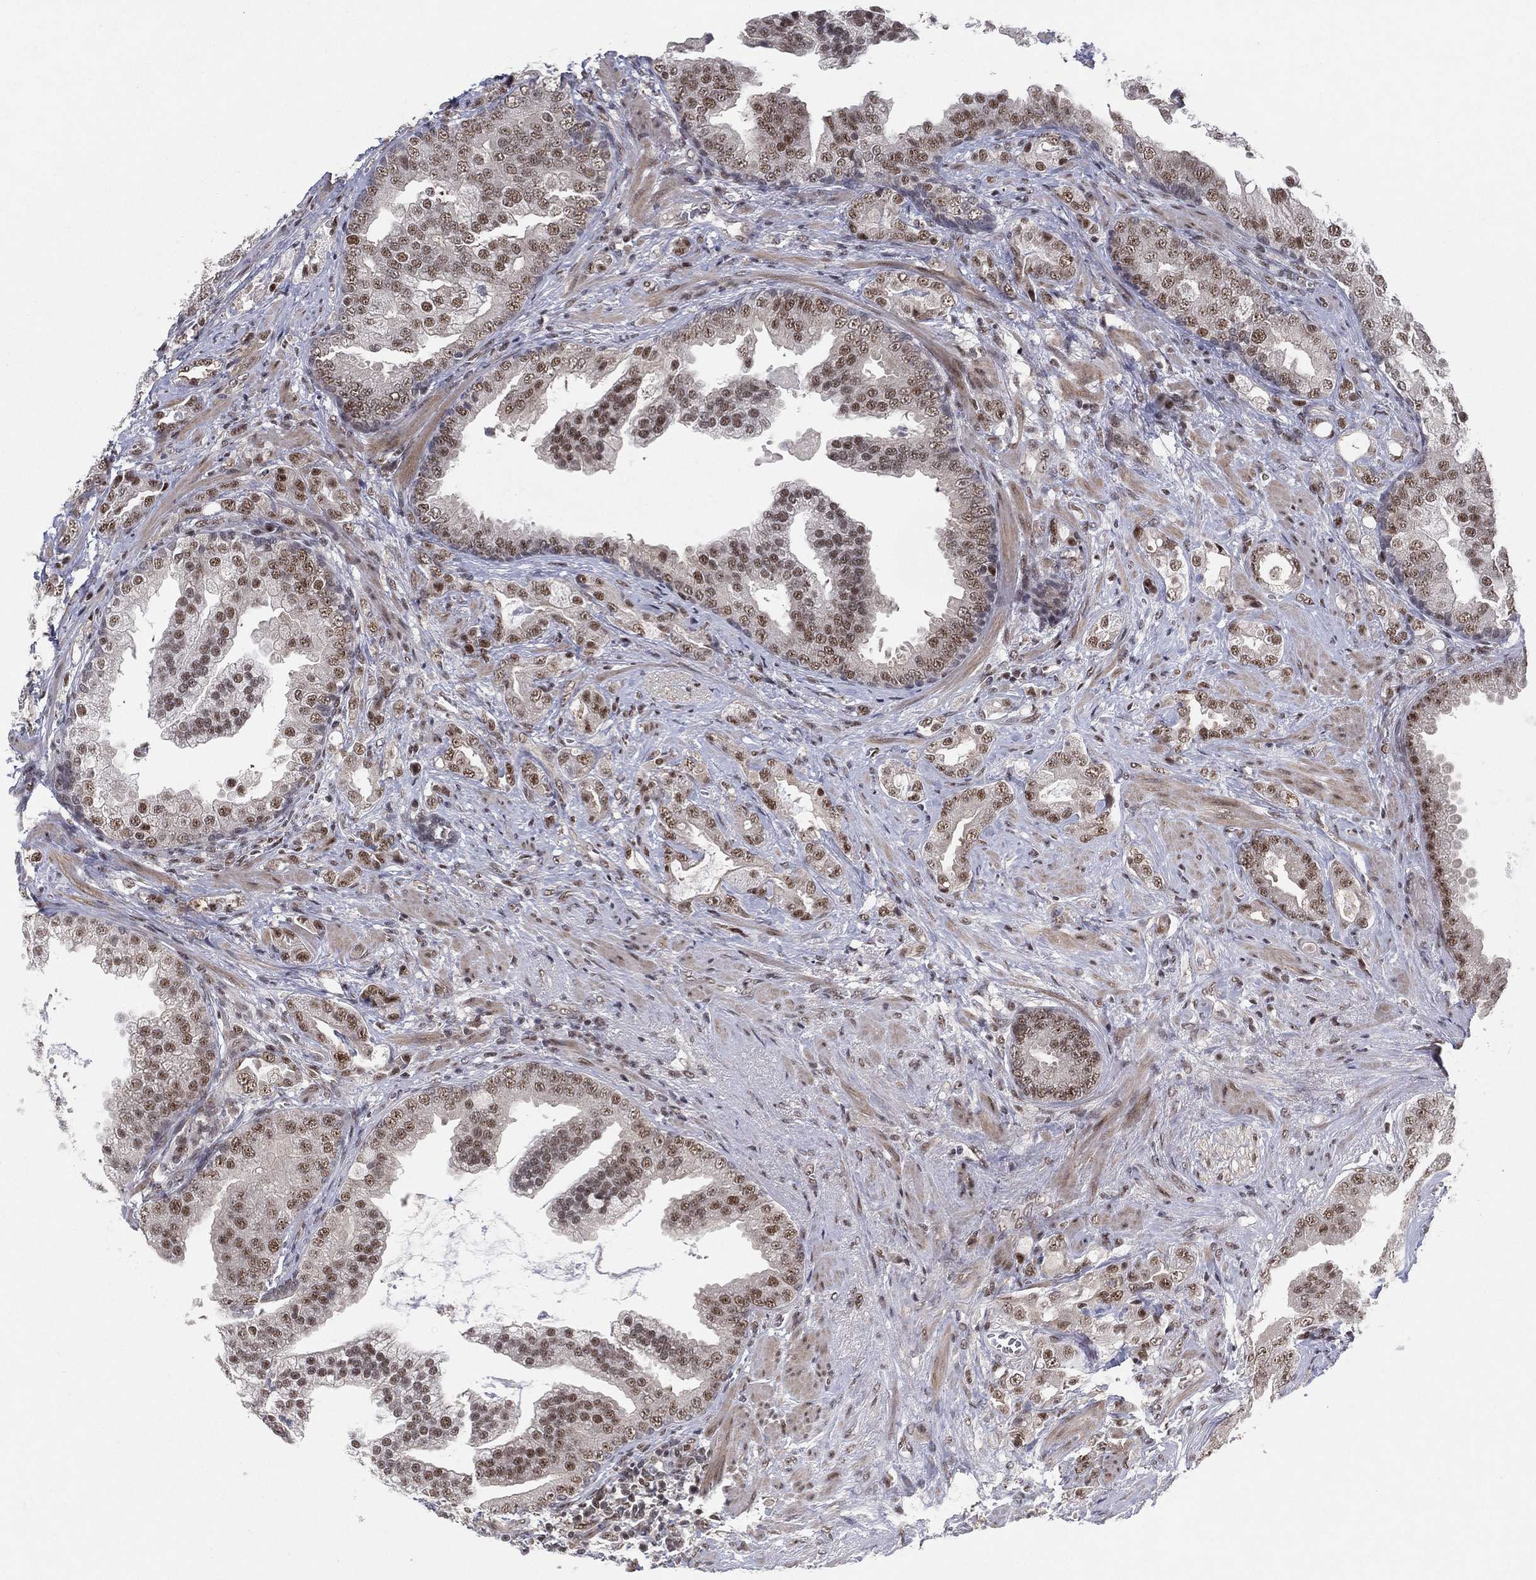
{"staining": {"intensity": "moderate", "quantity": "25%-75%", "location": "nuclear"}, "tissue": "prostate cancer", "cell_type": "Tumor cells", "image_type": "cancer", "snomed": [{"axis": "morphology", "description": "Adenocarcinoma, NOS"}, {"axis": "topography", "description": "Prostate"}], "caption": "Immunohistochemical staining of prostate cancer (adenocarcinoma) exhibits medium levels of moderate nuclear protein expression in approximately 25%-75% of tumor cells.", "gene": "DGCR8", "patient": {"sex": "male", "age": 57}}